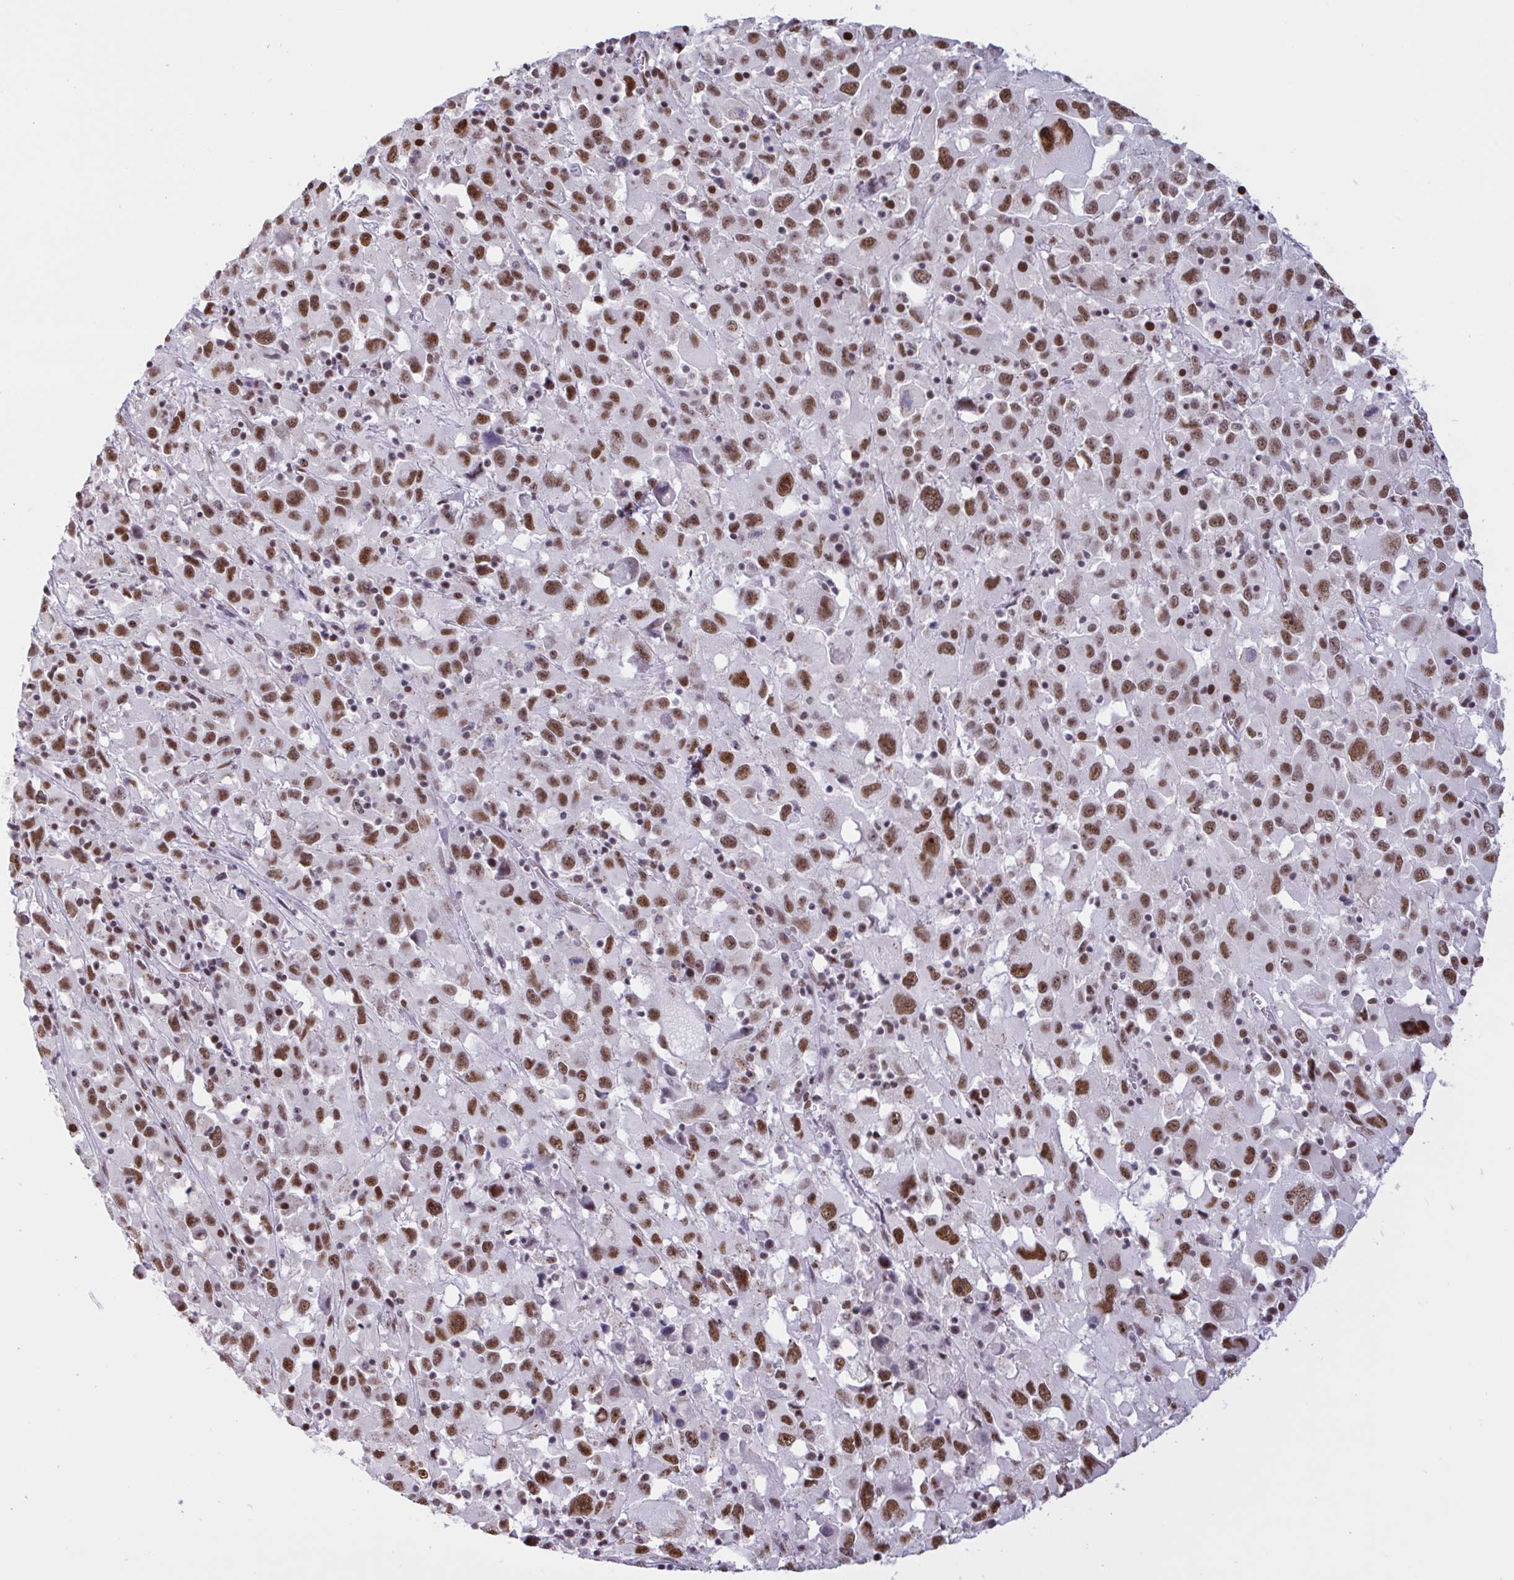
{"staining": {"intensity": "moderate", "quantity": ">75%", "location": "nuclear"}, "tissue": "melanoma", "cell_type": "Tumor cells", "image_type": "cancer", "snomed": [{"axis": "morphology", "description": "Malignant melanoma, Metastatic site"}, {"axis": "topography", "description": "Soft tissue"}], "caption": "Approximately >75% of tumor cells in malignant melanoma (metastatic site) reveal moderate nuclear protein positivity as visualized by brown immunohistochemical staining.", "gene": "CBFA2T2", "patient": {"sex": "male", "age": 50}}